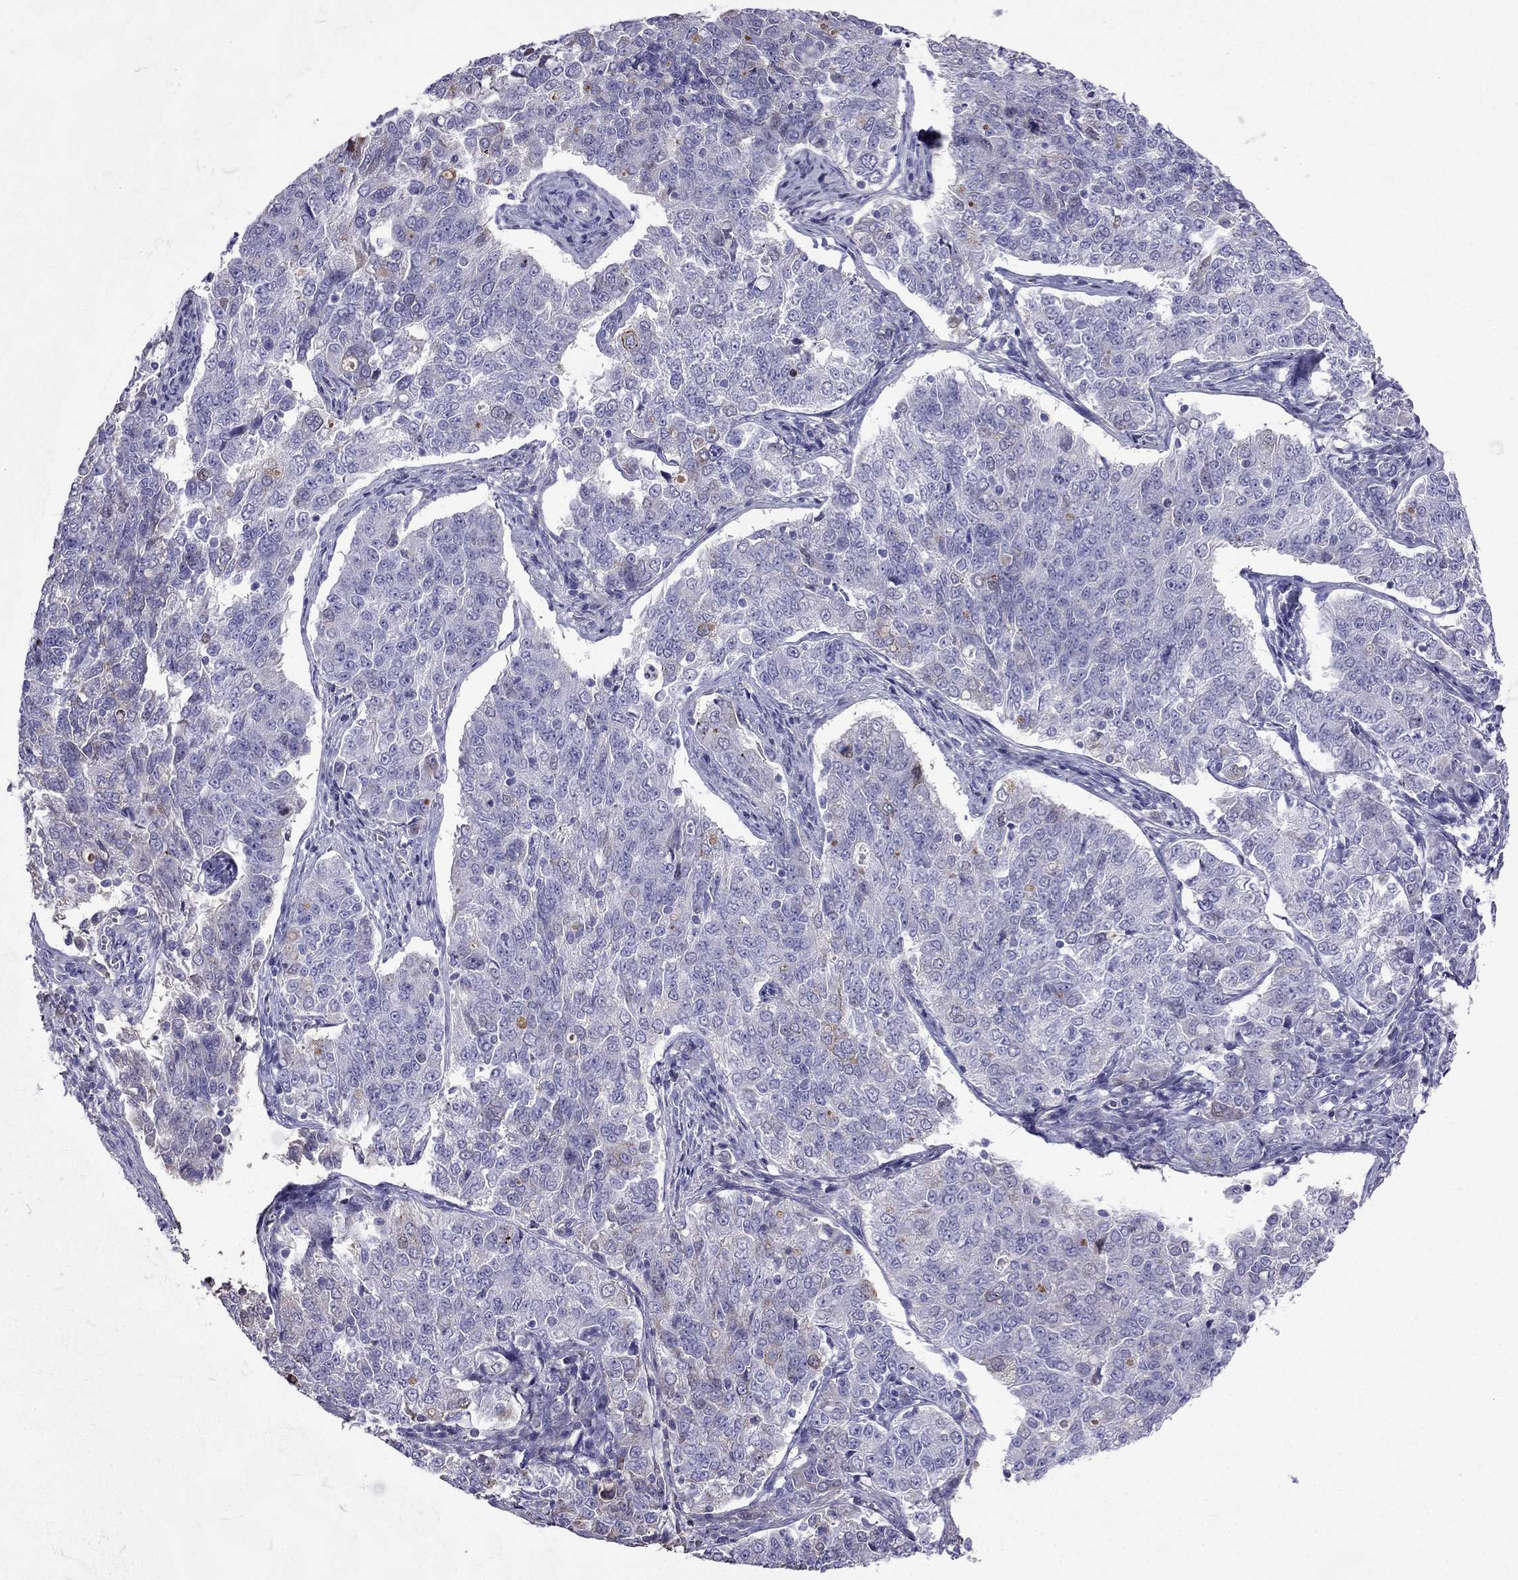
{"staining": {"intensity": "weak", "quantity": "<25%", "location": "cytoplasmic/membranous"}, "tissue": "endometrial cancer", "cell_type": "Tumor cells", "image_type": "cancer", "snomed": [{"axis": "morphology", "description": "Adenocarcinoma, NOS"}, {"axis": "topography", "description": "Endometrium"}], "caption": "This micrograph is of endometrial cancer stained with immunohistochemistry to label a protein in brown with the nuclei are counter-stained blue. There is no staining in tumor cells.", "gene": "TBC1D21", "patient": {"sex": "female", "age": 43}}